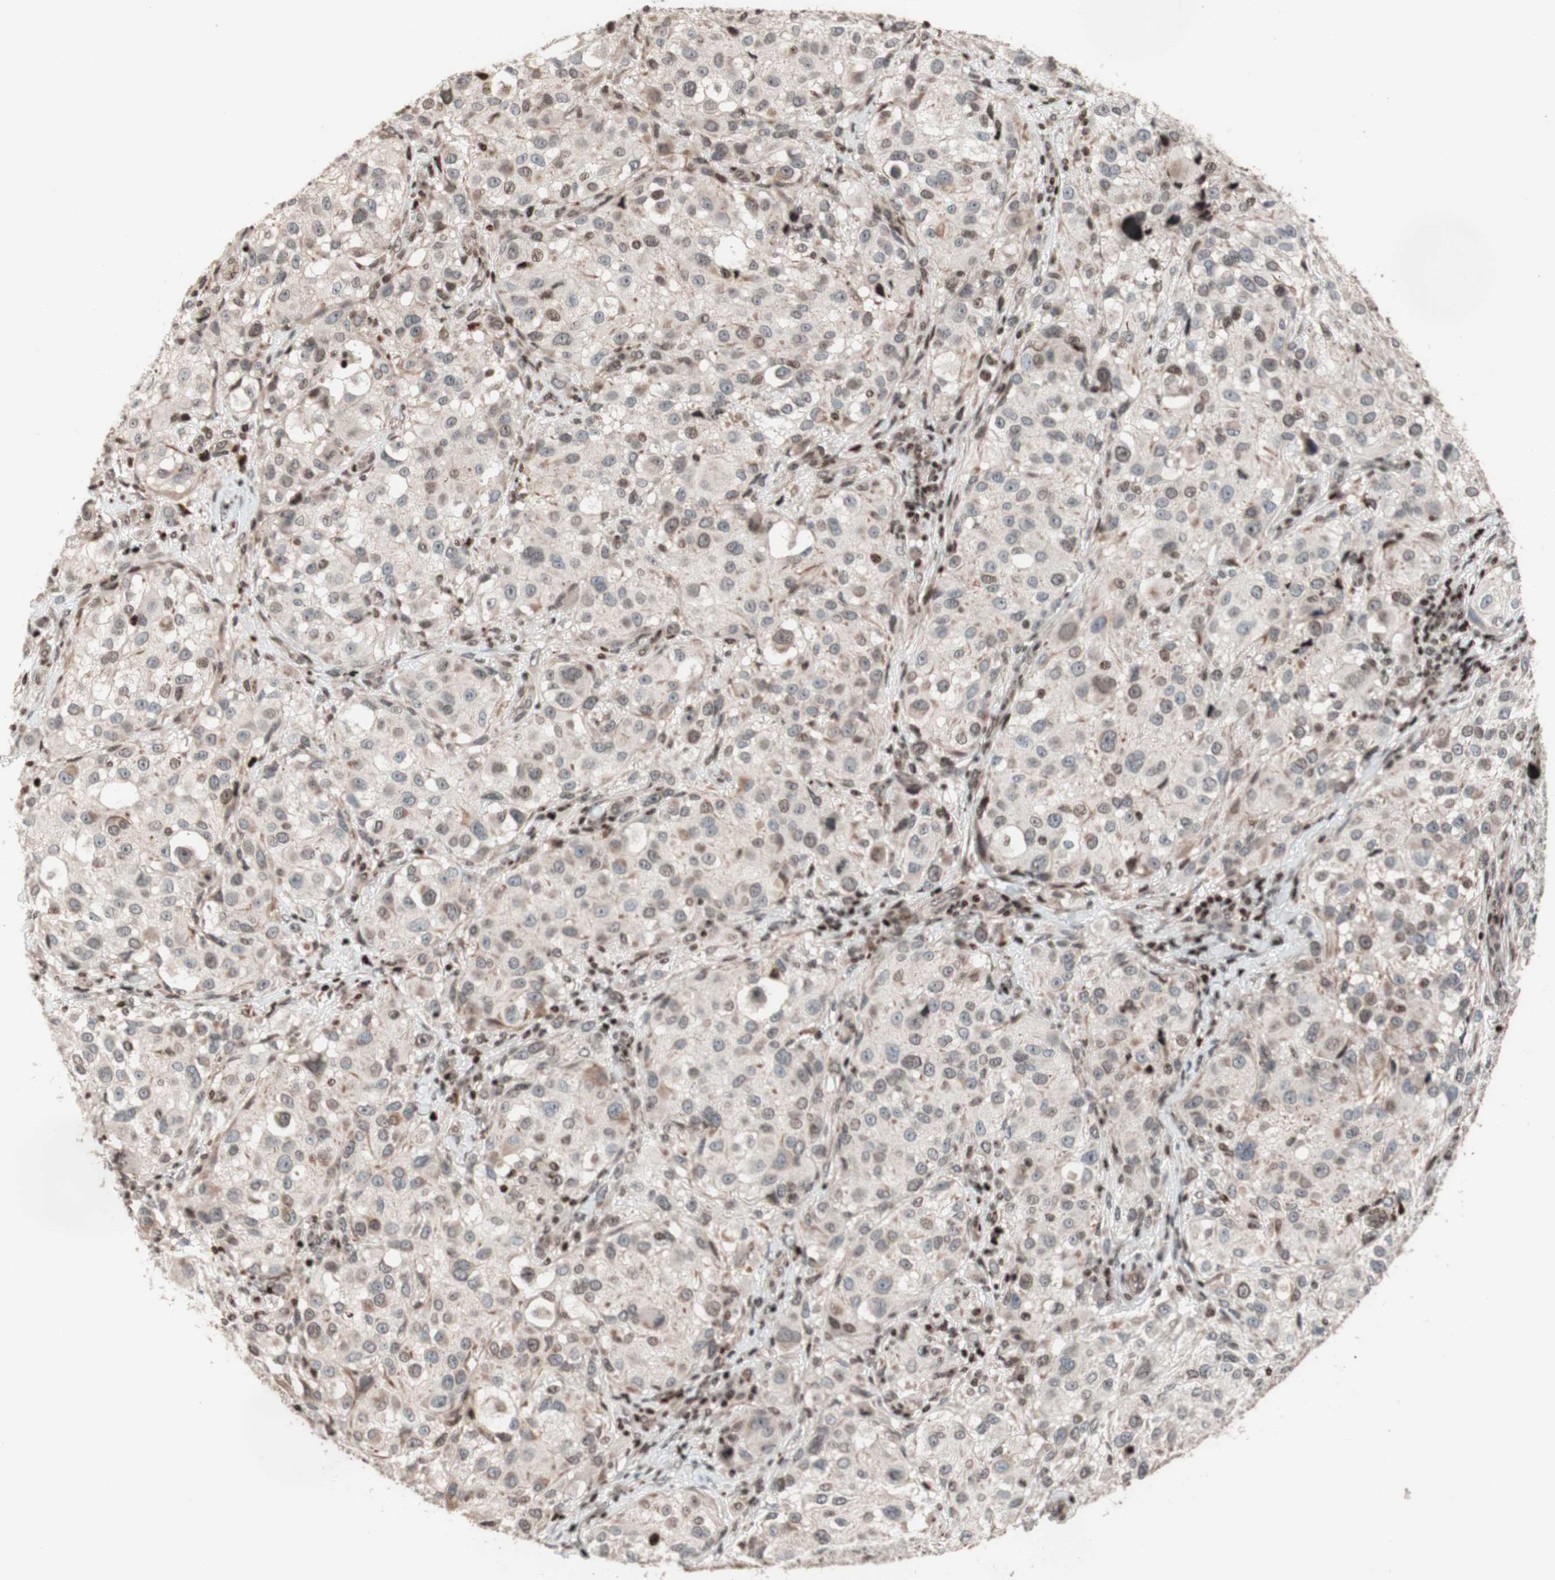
{"staining": {"intensity": "negative", "quantity": "none", "location": "none"}, "tissue": "melanoma", "cell_type": "Tumor cells", "image_type": "cancer", "snomed": [{"axis": "morphology", "description": "Necrosis, NOS"}, {"axis": "morphology", "description": "Malignant melanoma, NOS"}, {"axis": "topography", "description": "Skin"}], "caption": "This micrograph is of melanoma stained with IHC to label a protein in brown with the nuclei are counter-stained blue. There is no positivity in tumor cells.", "gene": "POLA1", "patient": {"sex": "female", "age": 87}}